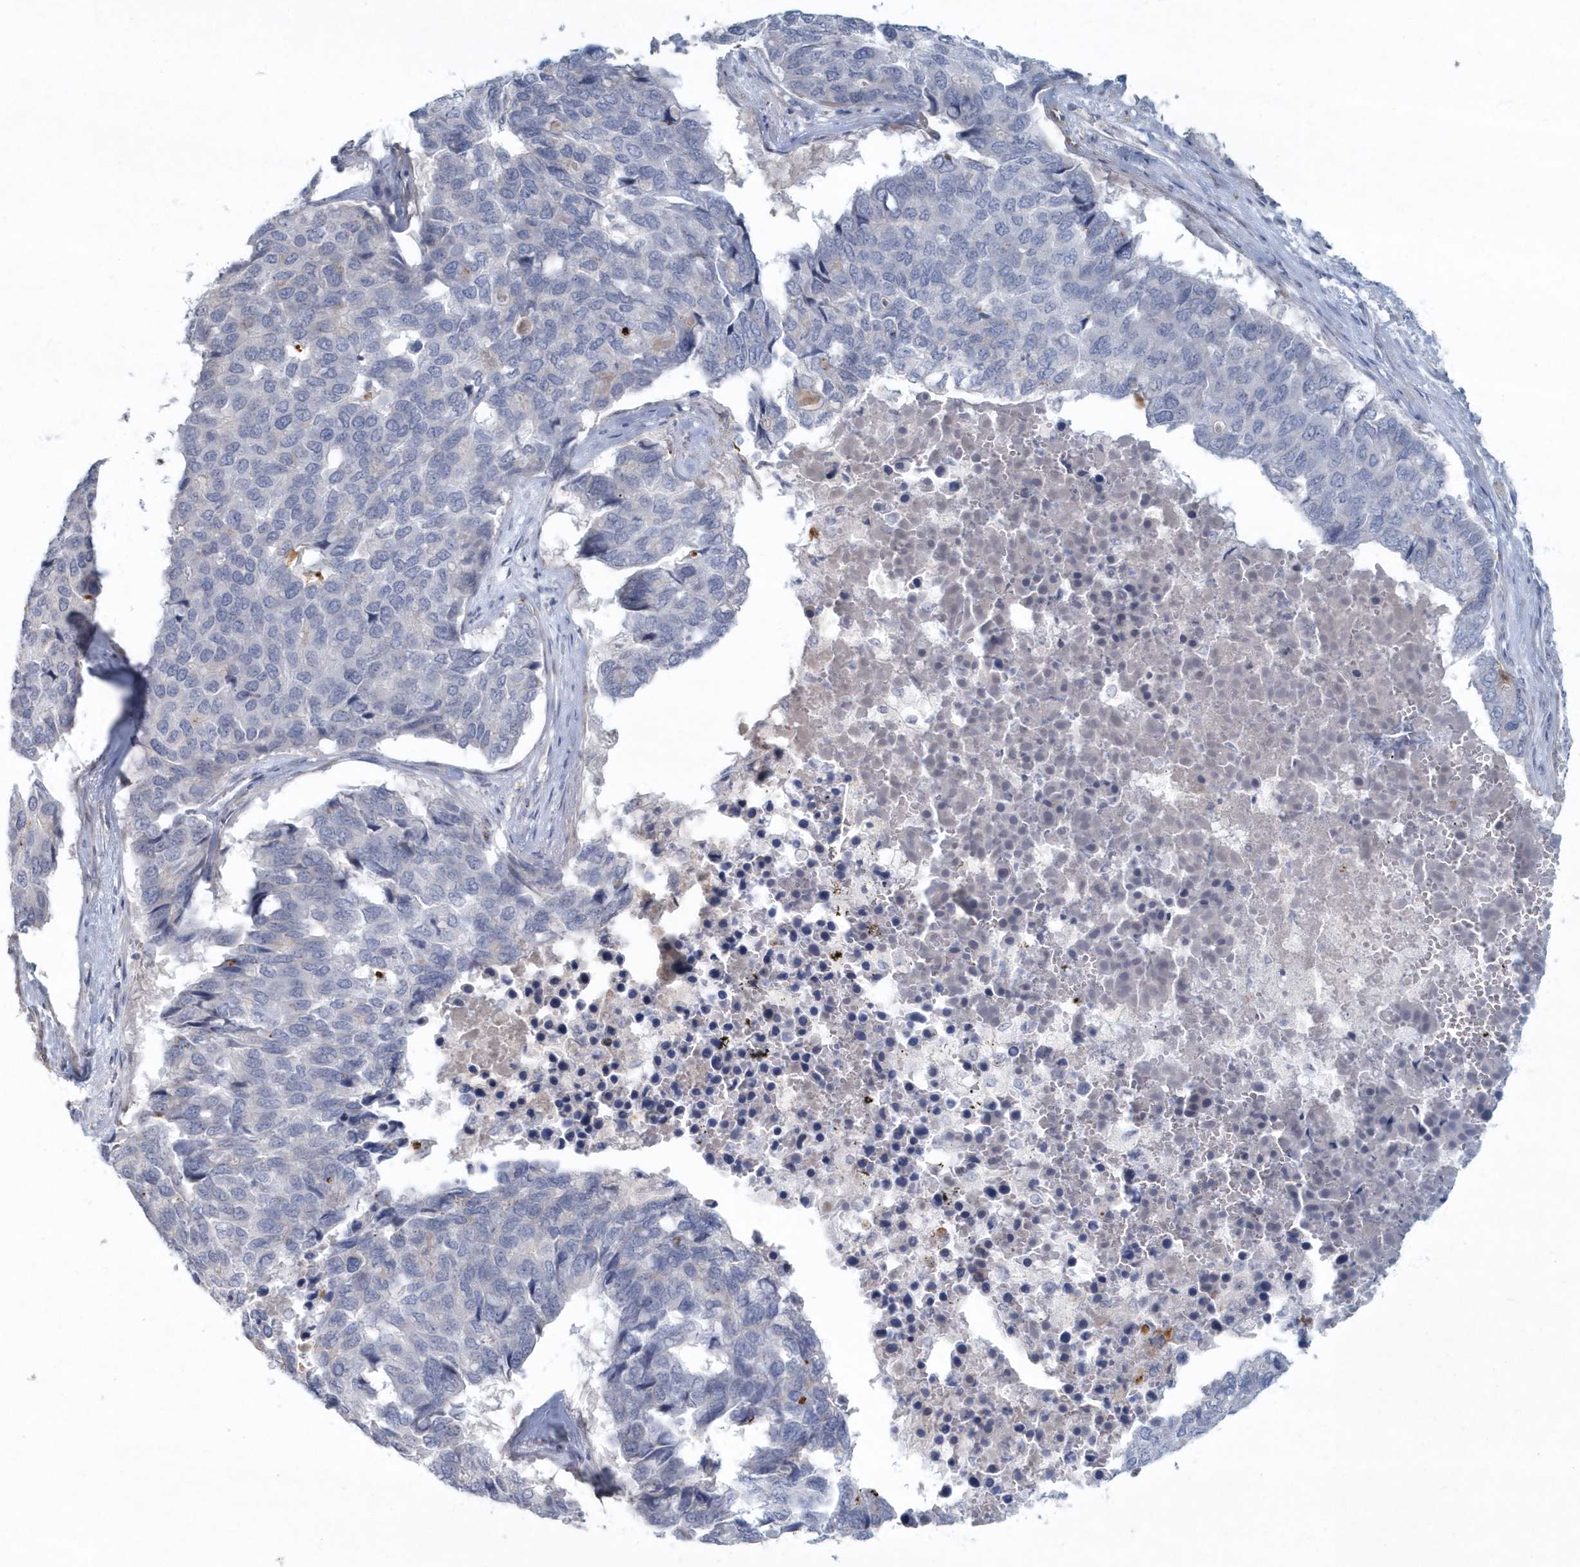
{"staining": {"intensity": "negative", "quantity": "none", "location": "none"}, "tissue": "pancreatic cancer", "cell_type": "Tumor cells", "image_type": "cancer", "snomed": [{"axis": "morphology", "description": "Adenocarcinoma, NOS"}, {"axis": "topography", "description": "Pancreas"}], "caption": "Immunohistochemistry histopathology image of neoplastic tissue: adenocarcinoma (pancreatic) stained with DAB (3,3'-diaminobenzidine) displays no significant protein expression in tumor cells.", "gene": "MYOT", "patient": {"sex": "male", "age": 50}}